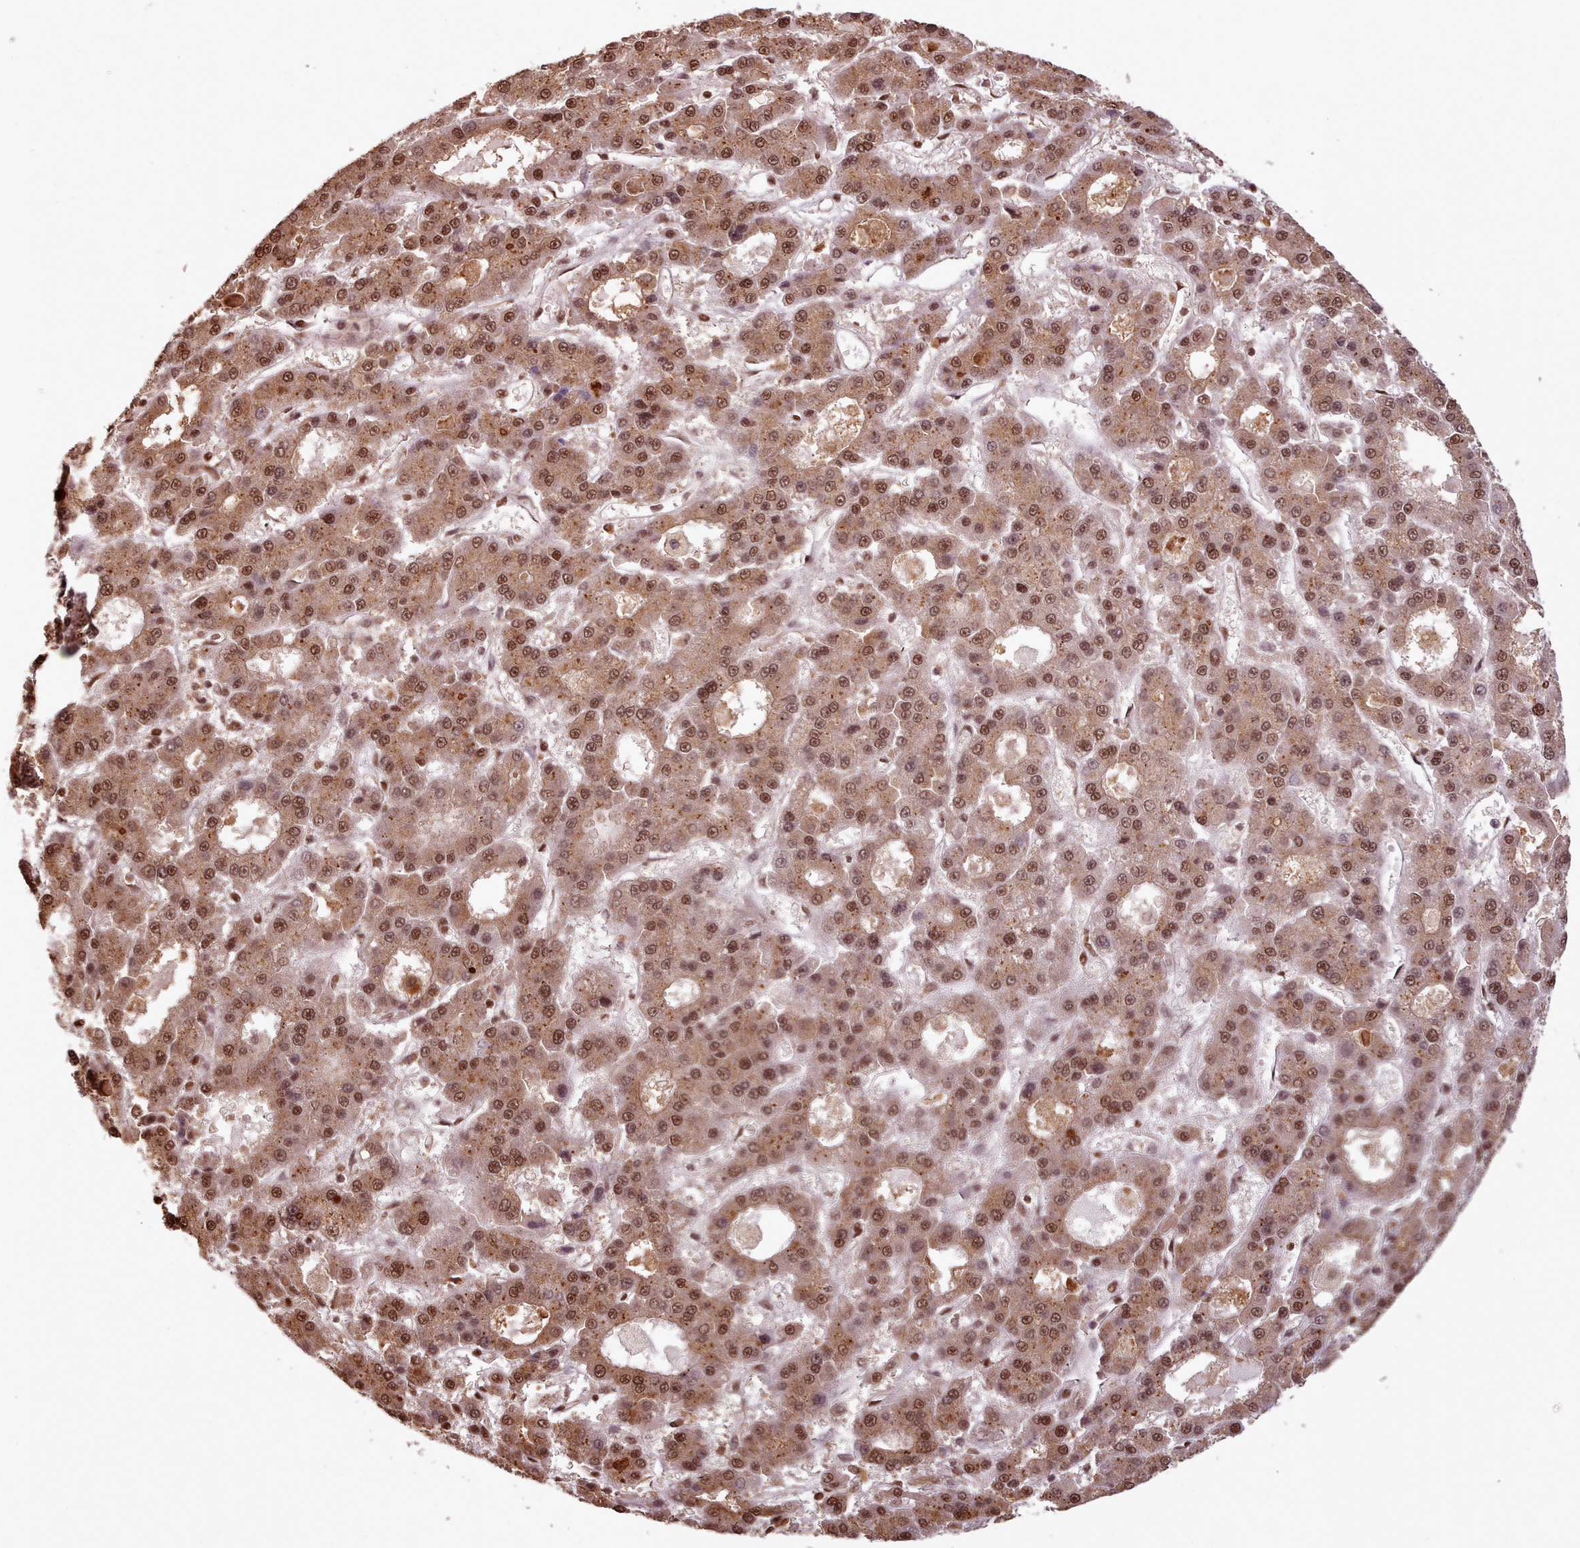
{"staining": {"intensity": "moderate", "quantity": ">75%", "location": "cytoplasmic/membranous,nuclear"}, "tissue": "liver cancer", "cell_type": "Tumor cells", "image_type": "cancer", "snomed": [{"axis": "morphology", "description": "Carcinoma, Hepatocellular, NOS"}, {"axis": "topography", "description": "Liver"}], "caption": "Moderate cytoplasmic/membranous and nuclear expression for a protein is identified in approximately >75% of tumor cells of liver hepatocellular carcinoma using IHC.", "gene": "RPS27A", "patient": {"sex": "male", "age": 70}}